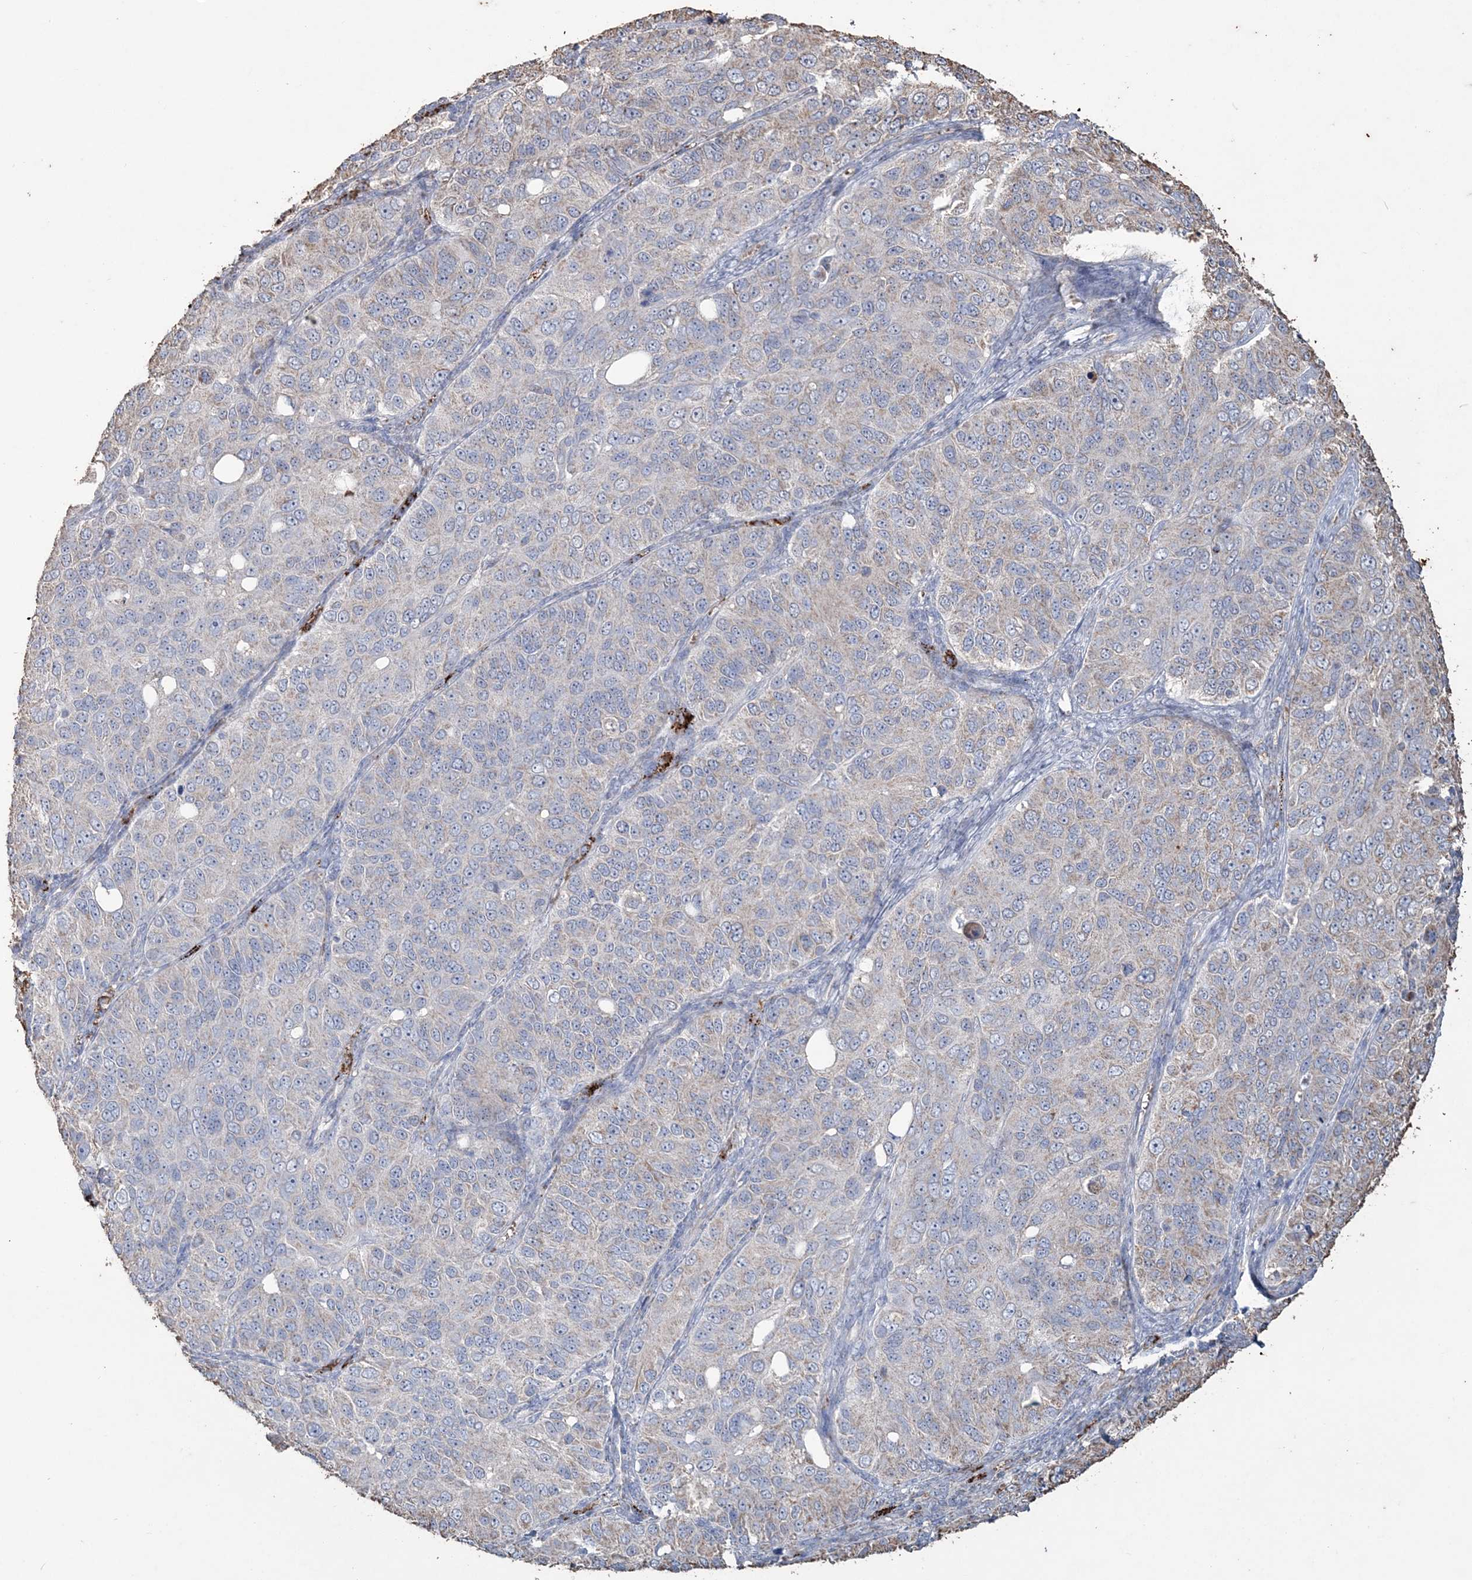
{"staining": {"intensity": "weak", "quantity": "<25%", "location": "cytoplasmic/membranous"}, "tissue": "ovarian cancer", "cell_type": "Tumor cells", "image_type": "cancer", "snomed": [{"axis": "morphology", "description": "Carcinoma, endometroid"}, {"axis": "topography", "description": "Ovary"}], "caption": "High power microscopy photomicrograph of an immunohistochemistry (IHC) image of ovarian cancer (endometroid carcinoma), revealing no significant staining in tumor cells.", "gene": "SFMBT2", "patient": {"sex": "female", "age": 51}}